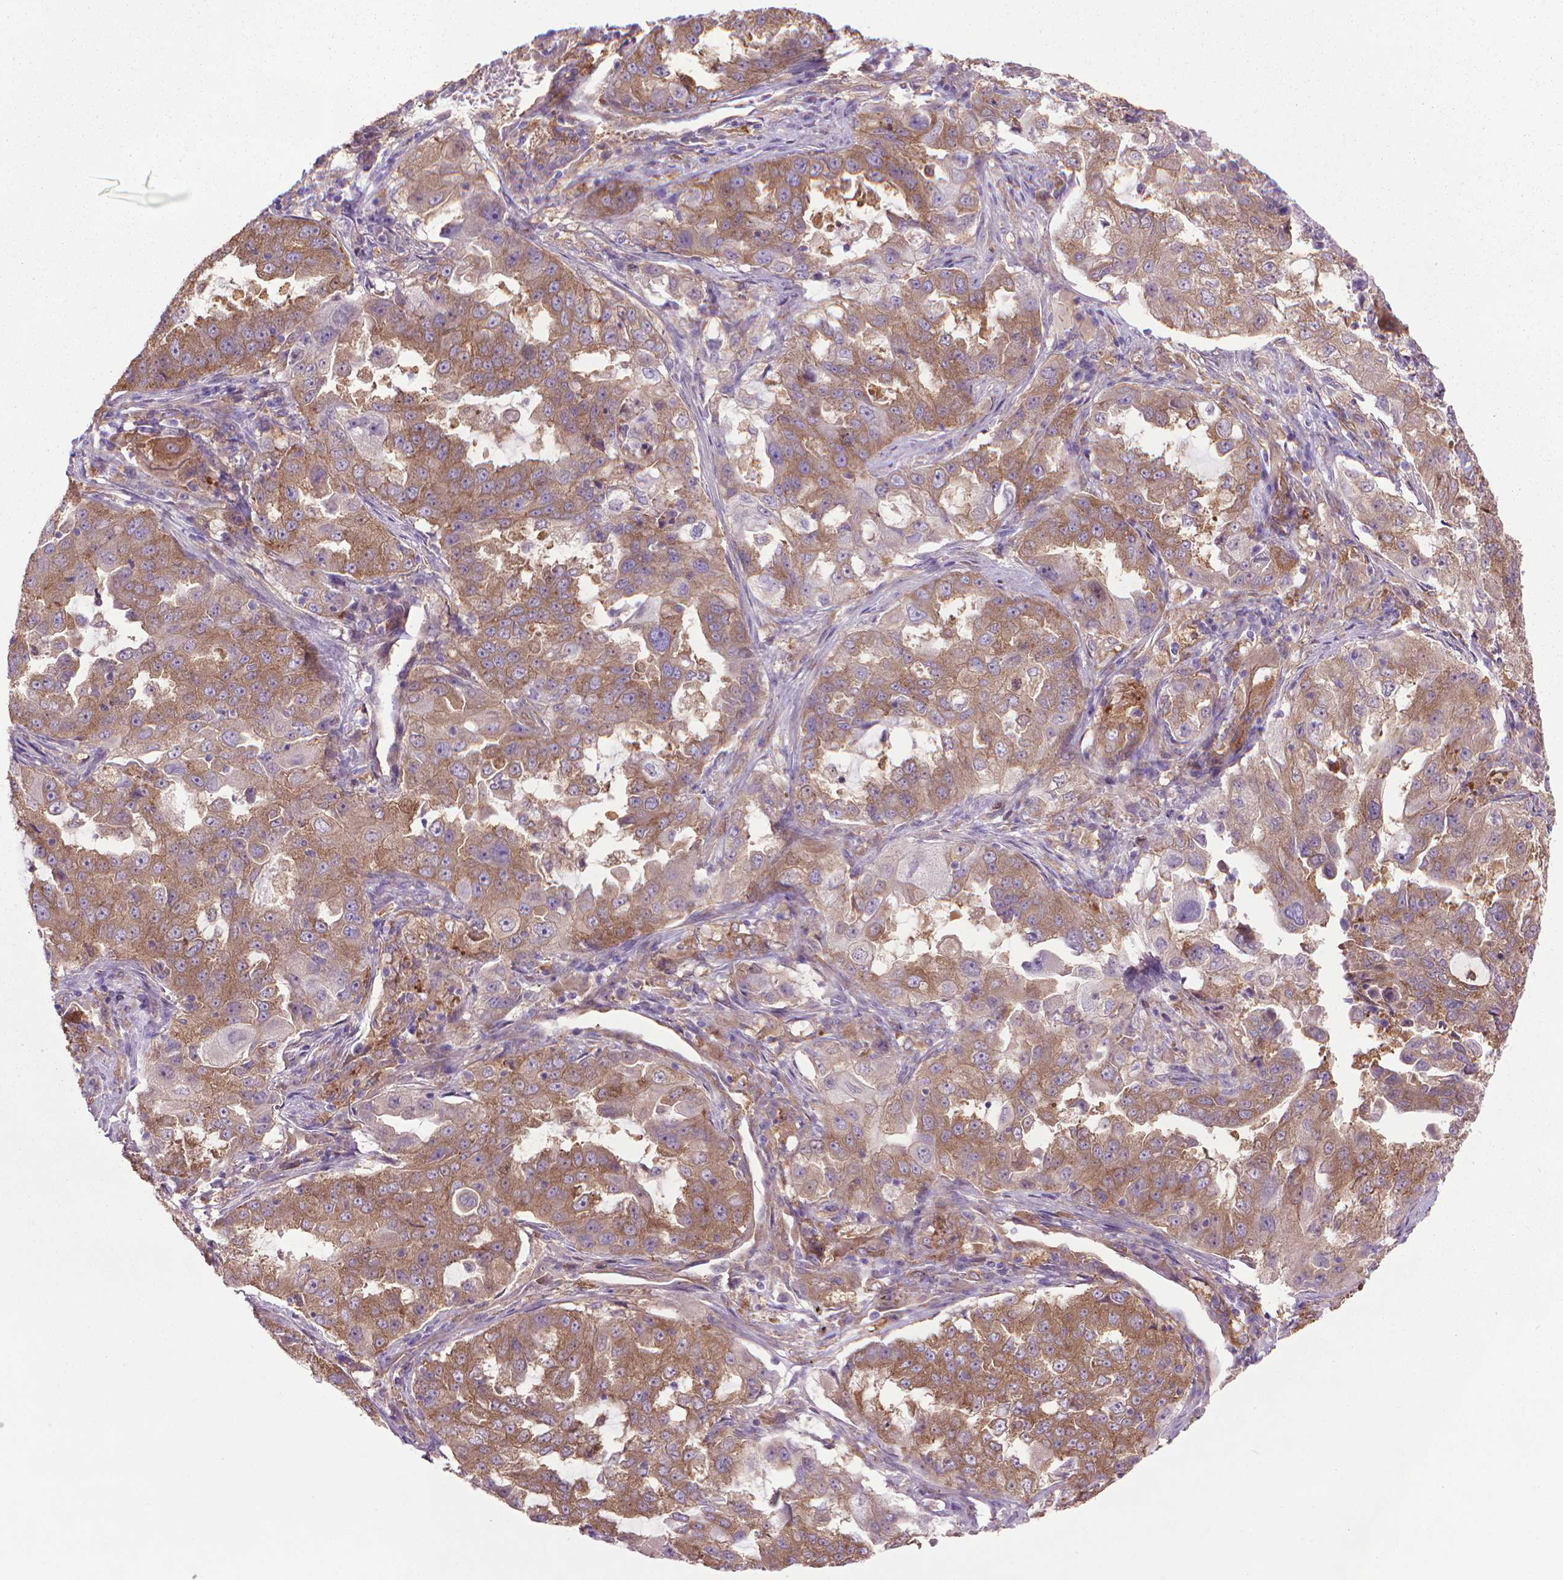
{"staining": {"intensity": "moderate", "quantity": ">75%", "location": "cytoplasmic/membranous"}, "tissue": "lung cancer", "cell_type": "Tumor cells", "image_type": "cancer", "snomed": [{"axis": "morphology", "description": "Adenocarcinoma, NOS"}, {"axis": "topography", "description": "Lung"}], "caption": "Immunohistochemistry of lung adenocarcinoma demonstrates medium levels of moderate cytoplasmic/membranous staining in about >75% of tumor cells.", "gene": "CORO1B", "patient": {"sex": "female", "age": 61}}